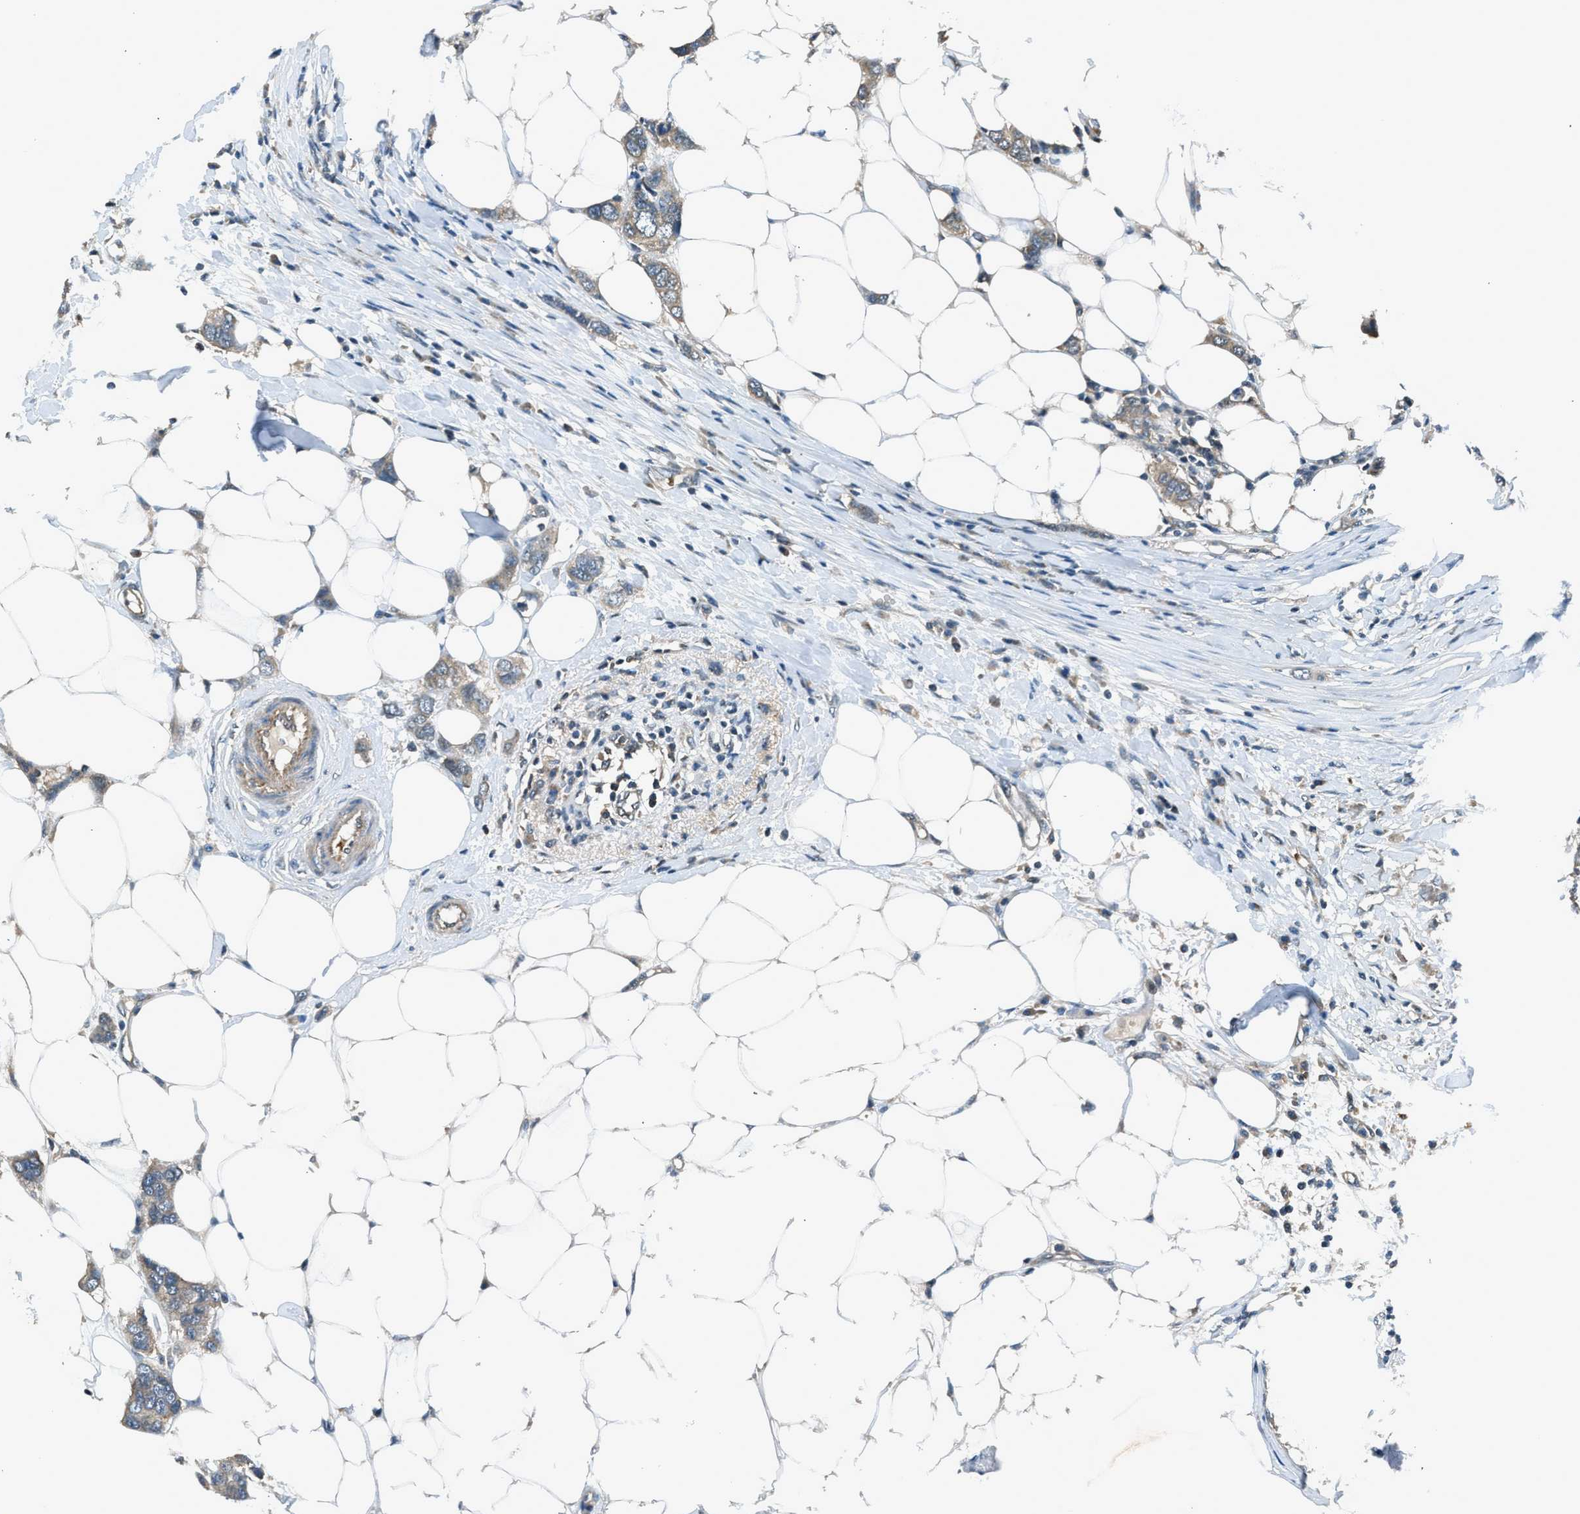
{"staining": {"intensity": "moderate", "quantity": ">75%", "location": "cytoplasmic/membranous"}, "tissue": "breast cancer", "cell_type": "Tumor cells", "image_type": "cancer", "snomed": [{"axis": "morphology", "description": "Duct carcinoma"}, {"axis": "topography", "description": "Breast"}], "caption": "Tumor cells show moderate cytoplasmic/membranous staining in about >75% of cells in breast cancer.", "gene": "LMLN", "patient": {"sex": "female", "age": 50}}